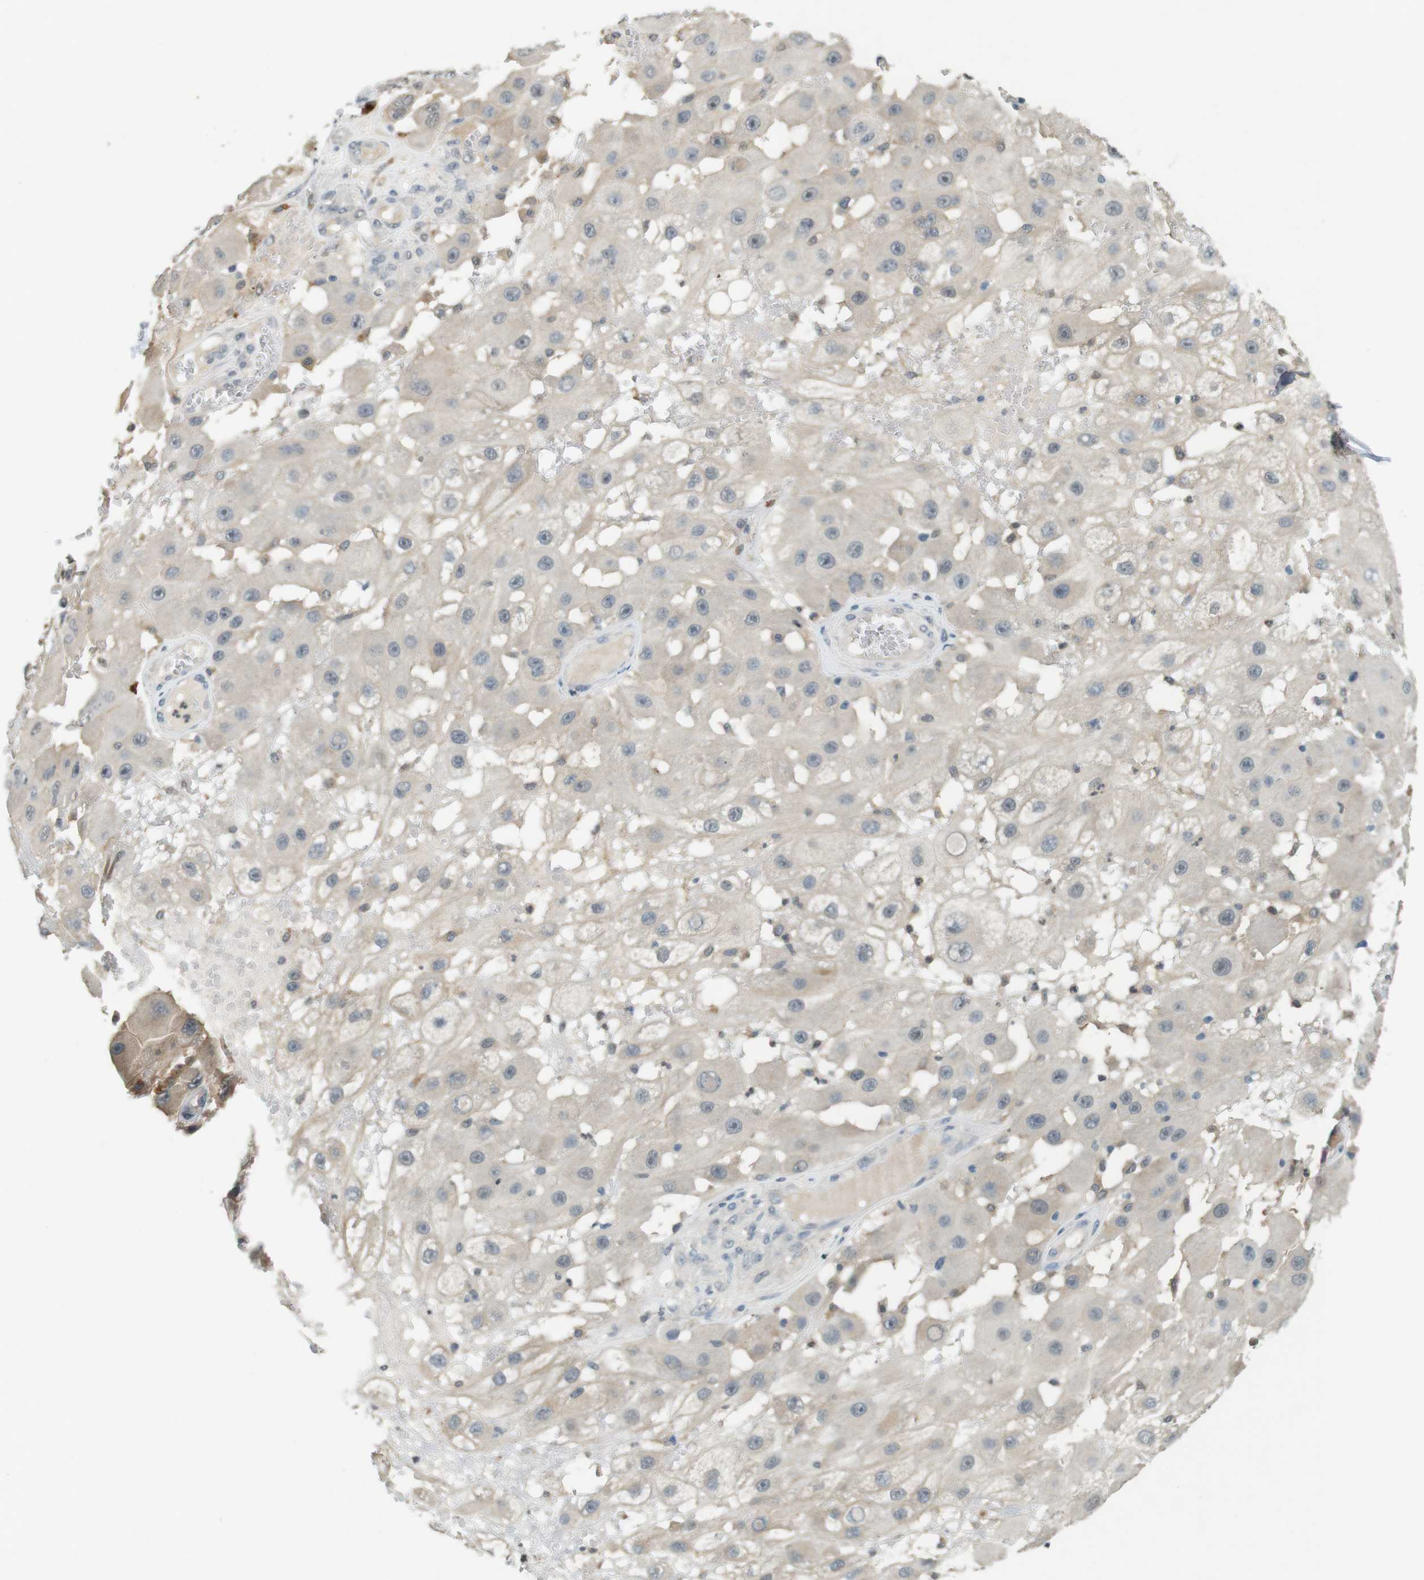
{"staining": {"intensity": "negative", "quantity": "none", "location": "none"}, "tissue": "melanoma", "cell_type": "Tumor cells", "image_type": "cancer", "snomed": [{"axis": "morphology", "description": "Malignant melanoma, NOS"}, {"axis": "topography", "description": "Skin"}], "caption": "Melanoma stained for a protein using immunohistochemistry displays no positivity tumor cells.", "gene": "CDK14", "patient": {"sex": "female", "age": 81}}